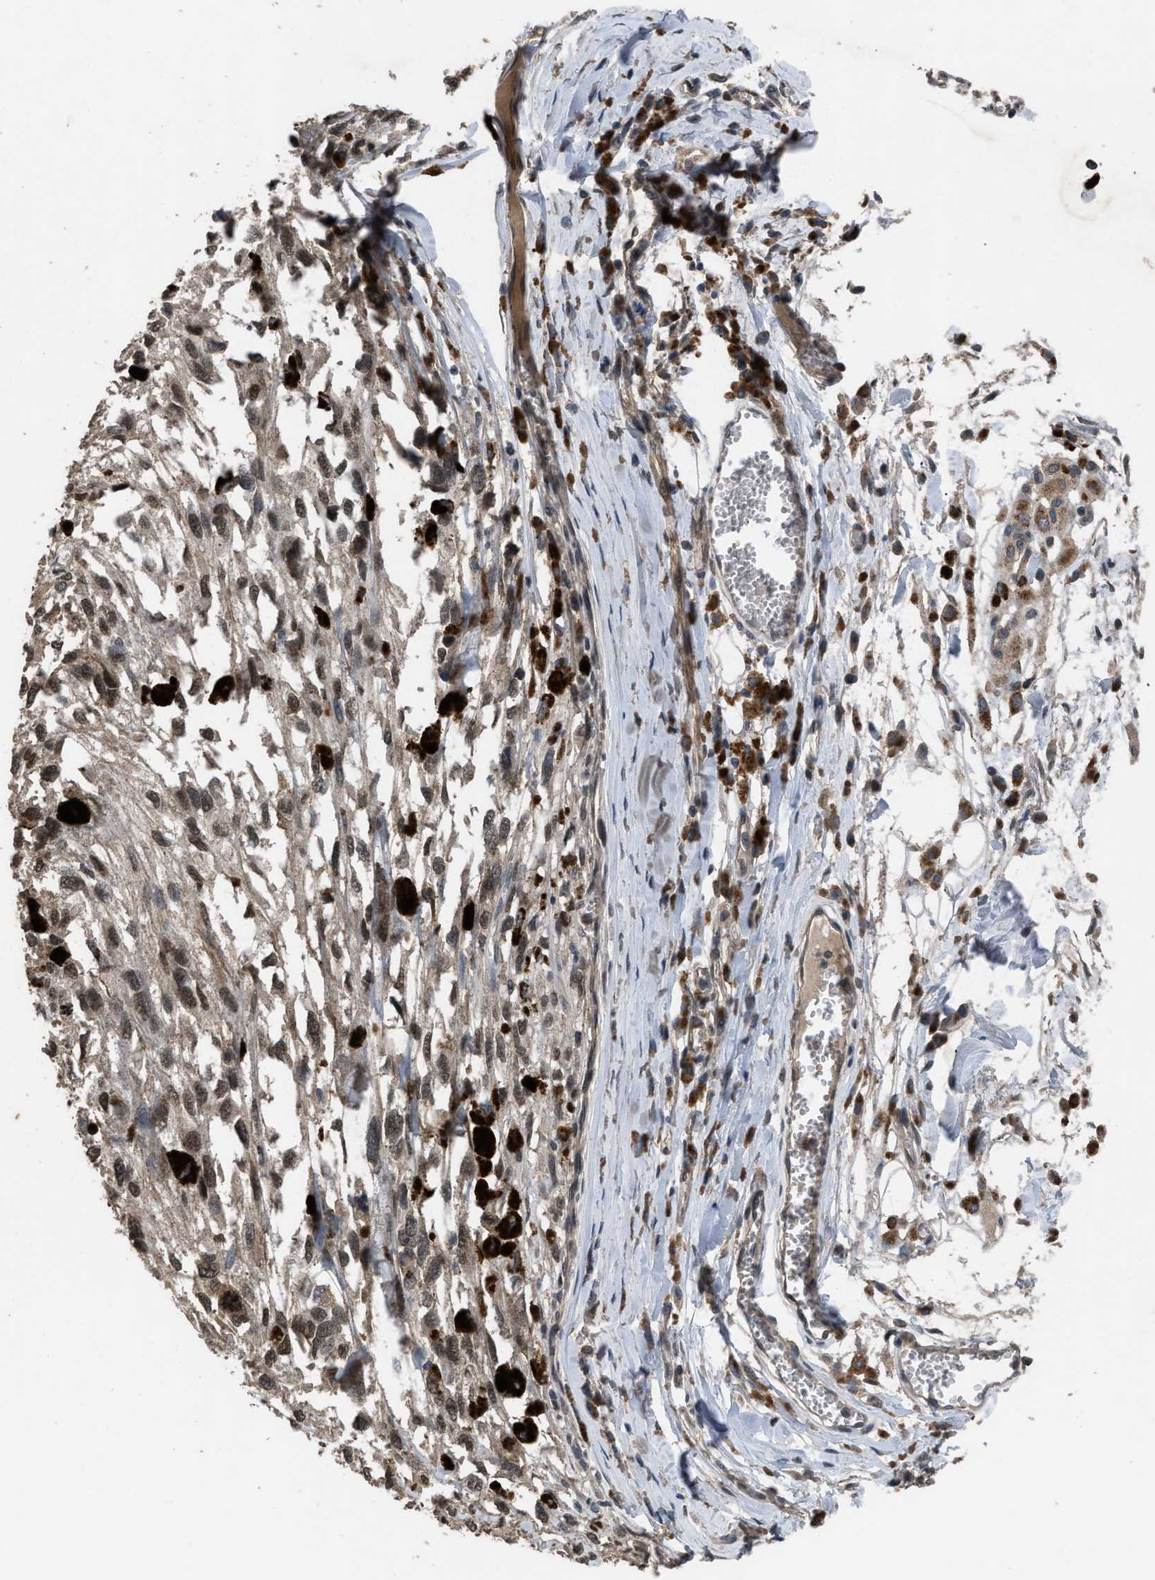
{"staining": {"intensity": "weak", "quantity": ">75%", "location": "nuclear"}, "tissue": "melanoma", "cell_type": "Tumor cells", "image_type": "cancer", "snomed": [{"axis": "morphology", "description": "Malignant melanoma, Metastatic site"}, {"axis": "topography", "description": "Lymph node"}], "caption": "Protein expression analysis of human melanoma reveals weak nuclear expression in about >75% of tumor cells. The staining is performed using DAB (3,3'-diaminobenzidine) brown chromogen to label protein expression. The nuclei are counter-stained blue using hematoxylin.", "gene": "UTRN", "patient": {"sex": "male", "age": 59}}